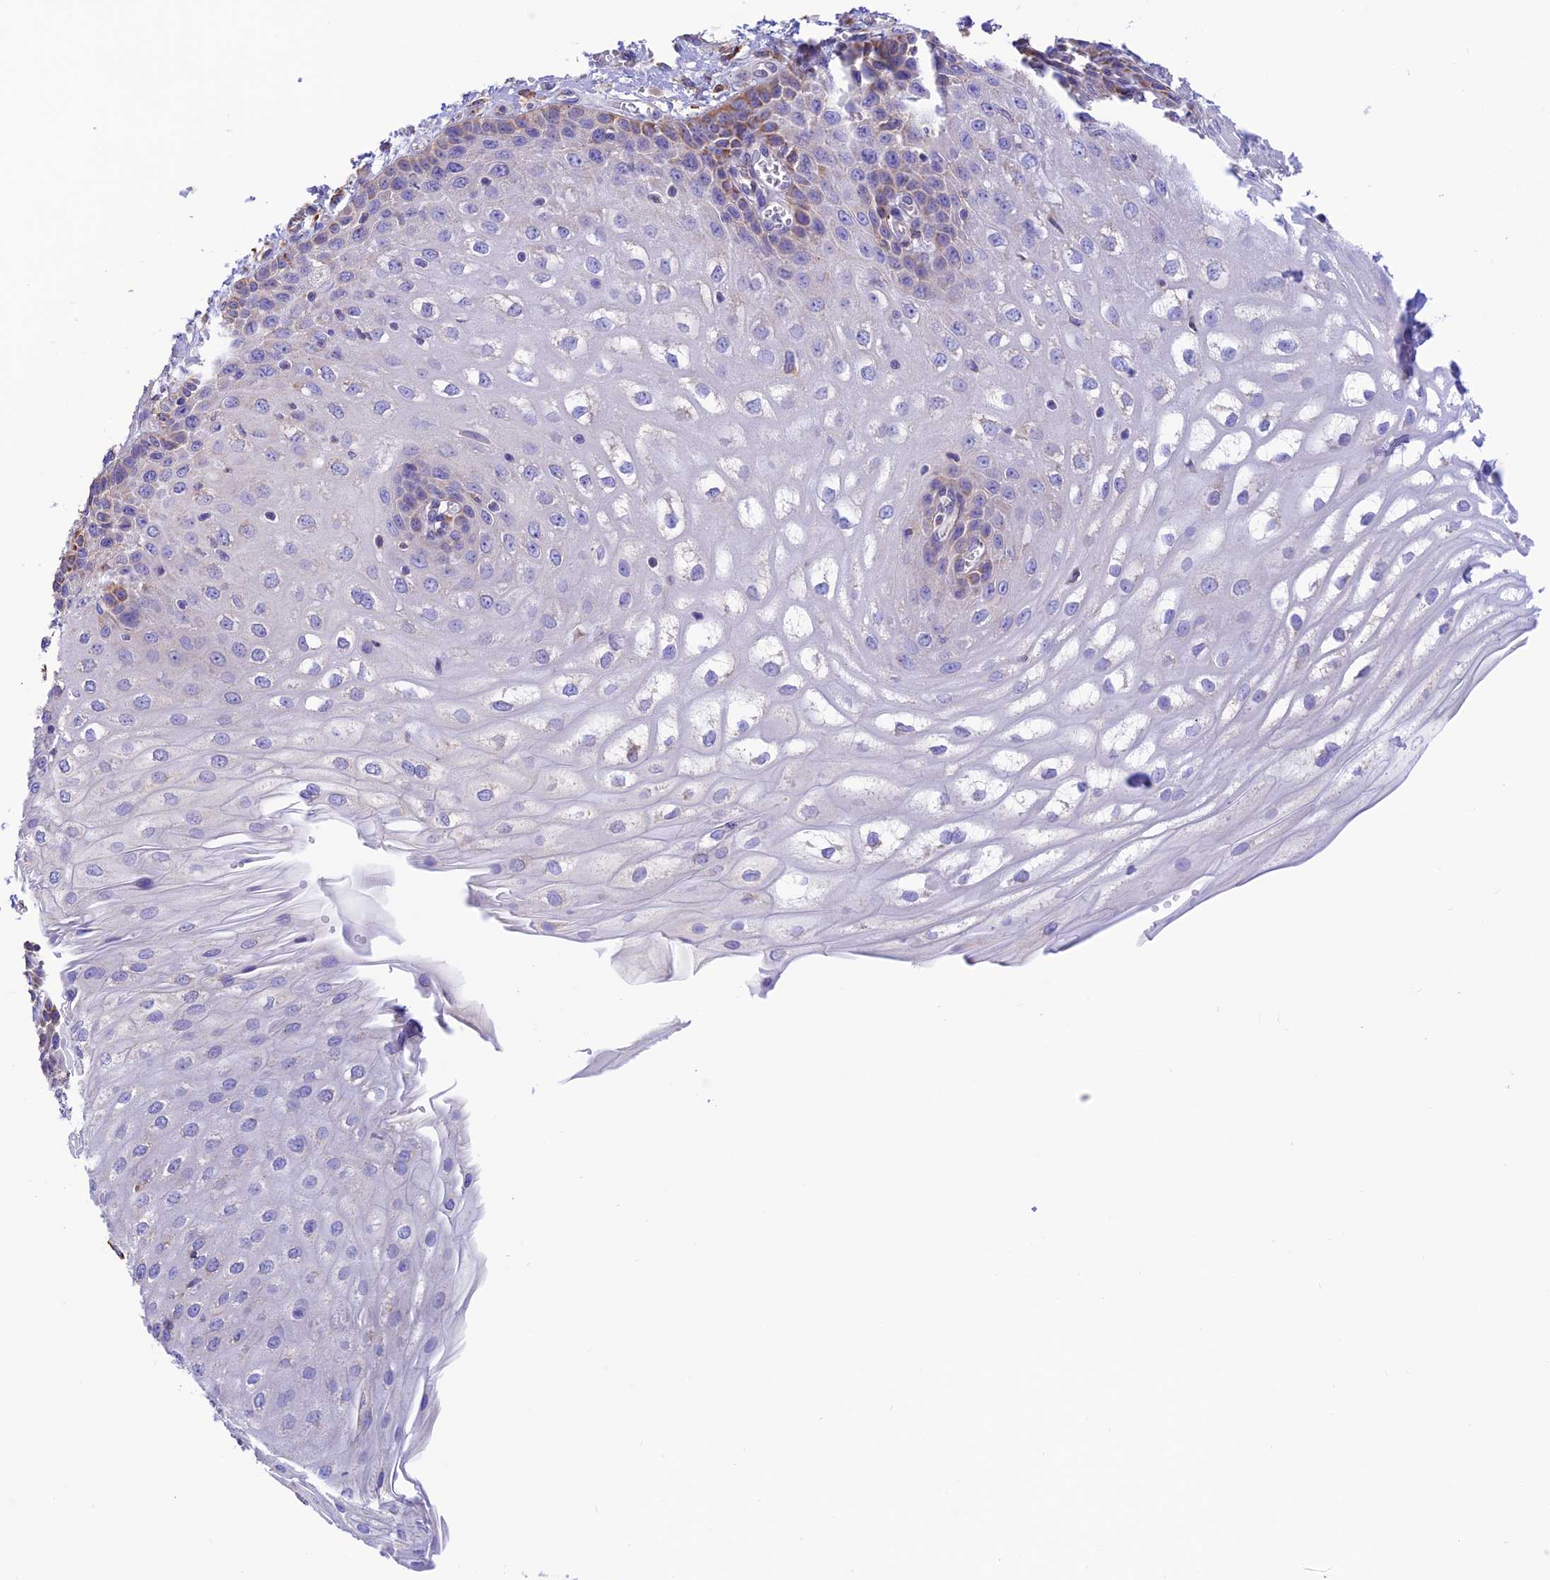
{"staining": {"intensity": "moderate", "quantity": "<25%", "location": "cytoplasmic/membranous"}, "tissue": "esophagus", "cell_type": "Squamous epithelial cells", "image_type": "normal", "snomed": [{"axis": "morphology", "description": "Normal tissue, NOS"}, {"axis": "topography", "description": "Esophagus"}], "caption": "Protein expression analysis of benign esophagus shows moderate cytoplasmic/membranous positivity in about <25% of squamous epithelial cells.", "gene": "ENSG00000255439", "patient": {"sex": "male", "age": 81}}